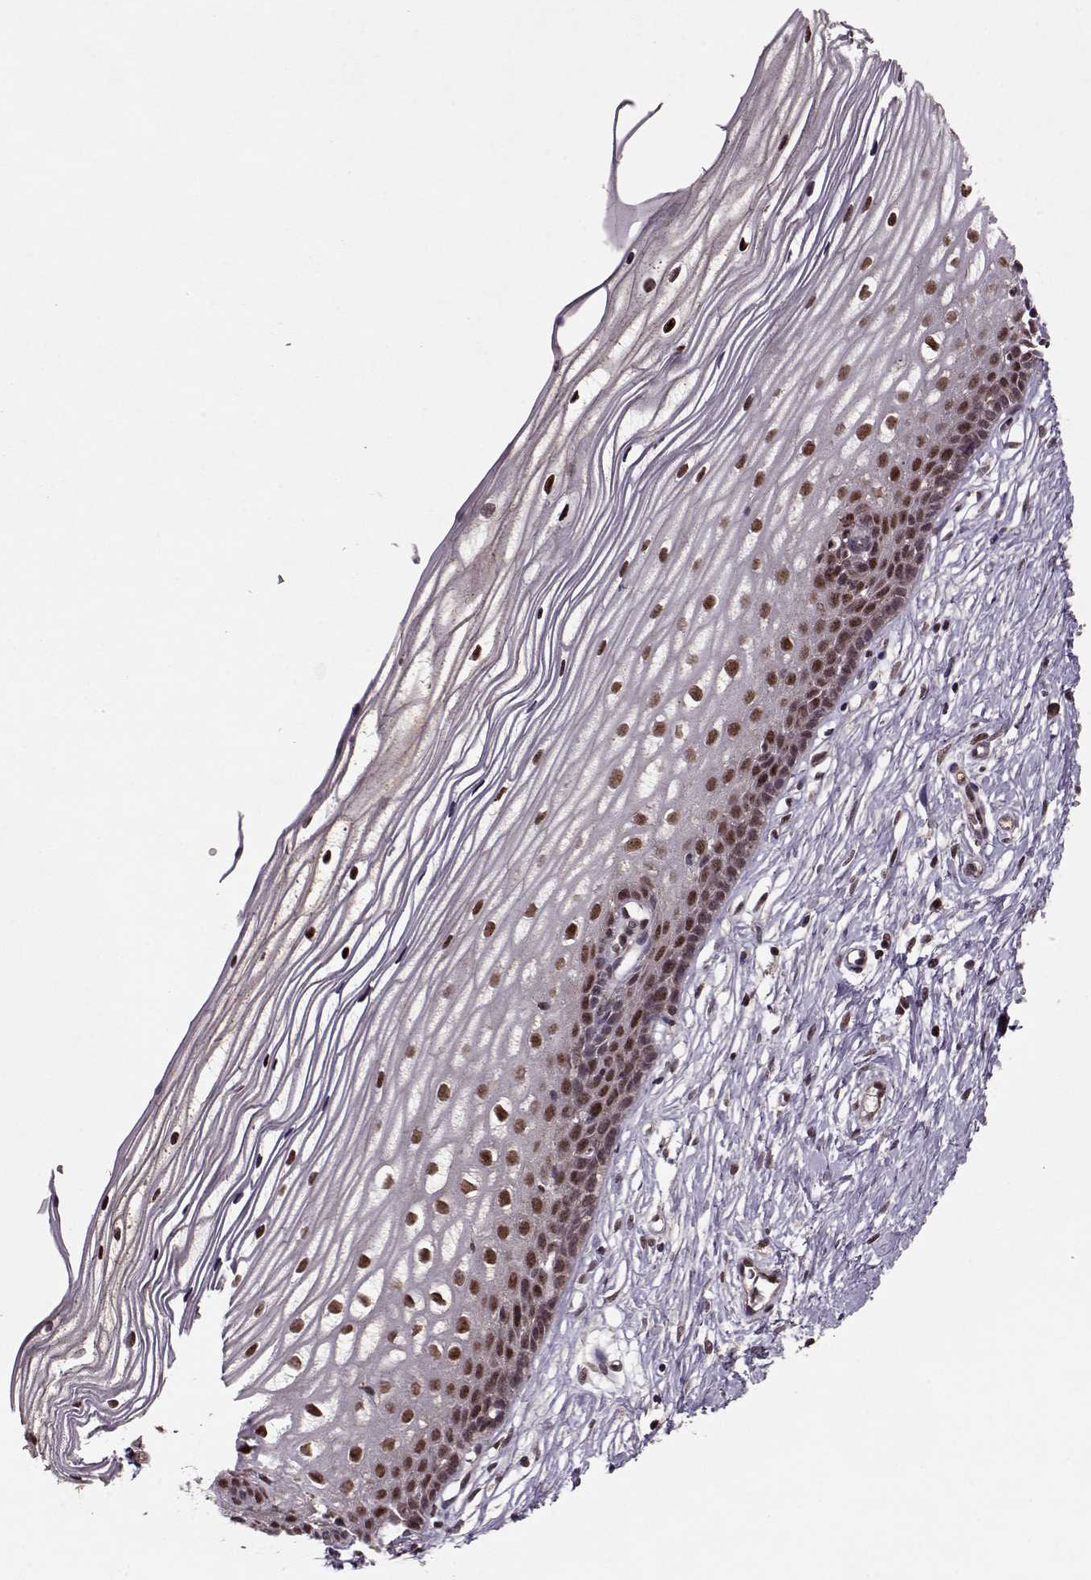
{"staining": {"intensity": "strong", "quantity": ">75%", "location": "nuclear"}, "tissue": "cervix", "cell_type": "Glandular cells", "image_type": "normal", "snomed": [{"axis": "morphology", "description": "Normal tissue, NOS"}, {"axis": "topography", "description": "Cervix"}], "caption": "Human cervix stained with a brown dye demonstrates strong nuclear positive positivity in approximately >75% of glandular cells.", "gene": "PSMA7", "patient": {"sex": "female", "age": 40}}